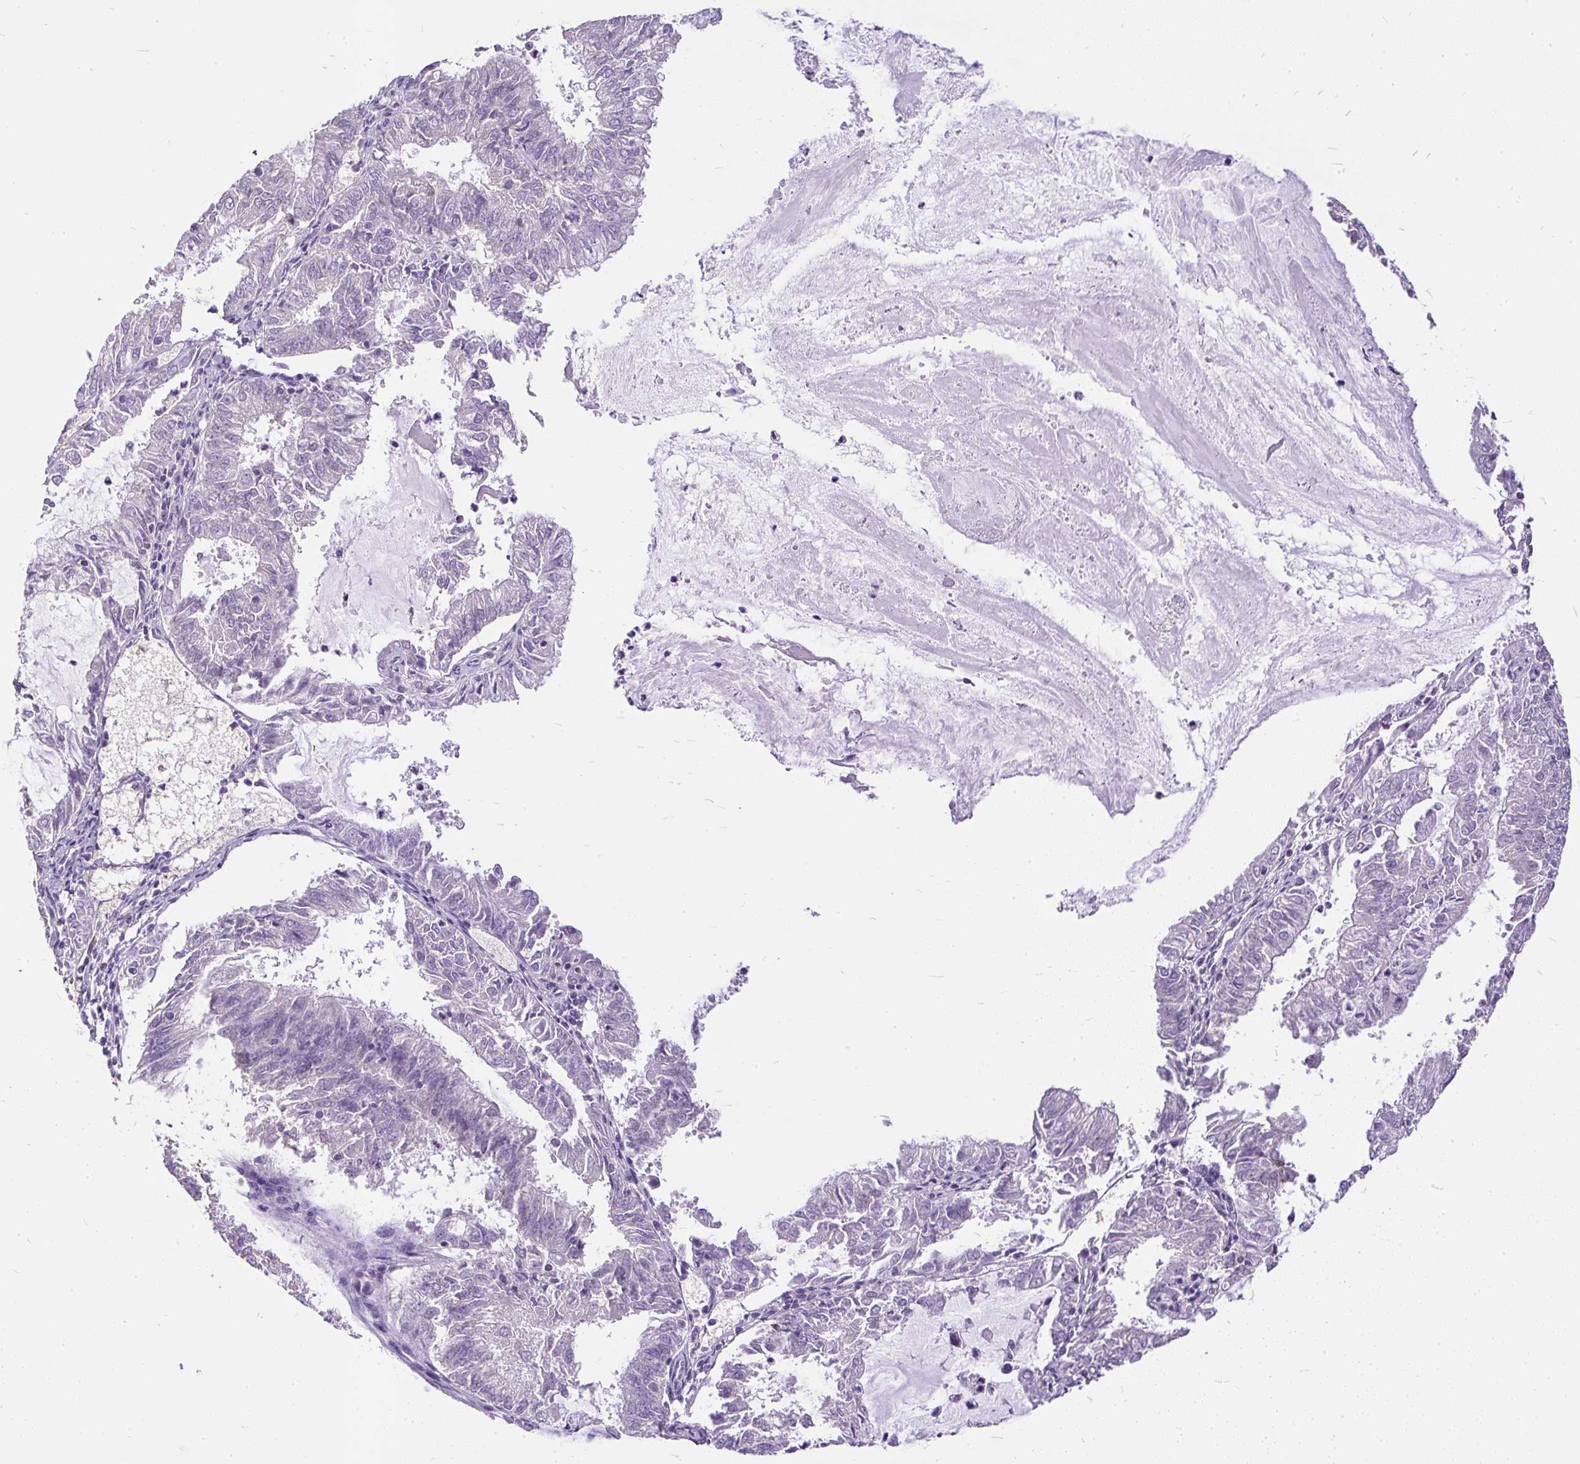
{"staining": {"intensity": "negative", "quantity": "none", "location": "none"}, "tissue": "endometrial cancer", "cell_type": "Tumor cells", "image_type": "cancer", "snomed": [{"axis": "morphology", "description": "Adenocarcinoma, NOS"}, {"axis": "topography", "description": "Endometrium"}], "caption": "Endometrial cancer (adenocarcinoma) stained for a protein using immunohistochemistry (IHC) reveals no staining tumor cells.", "gene": "GBX1", "patient": {"sex": "female", "age": 57}}